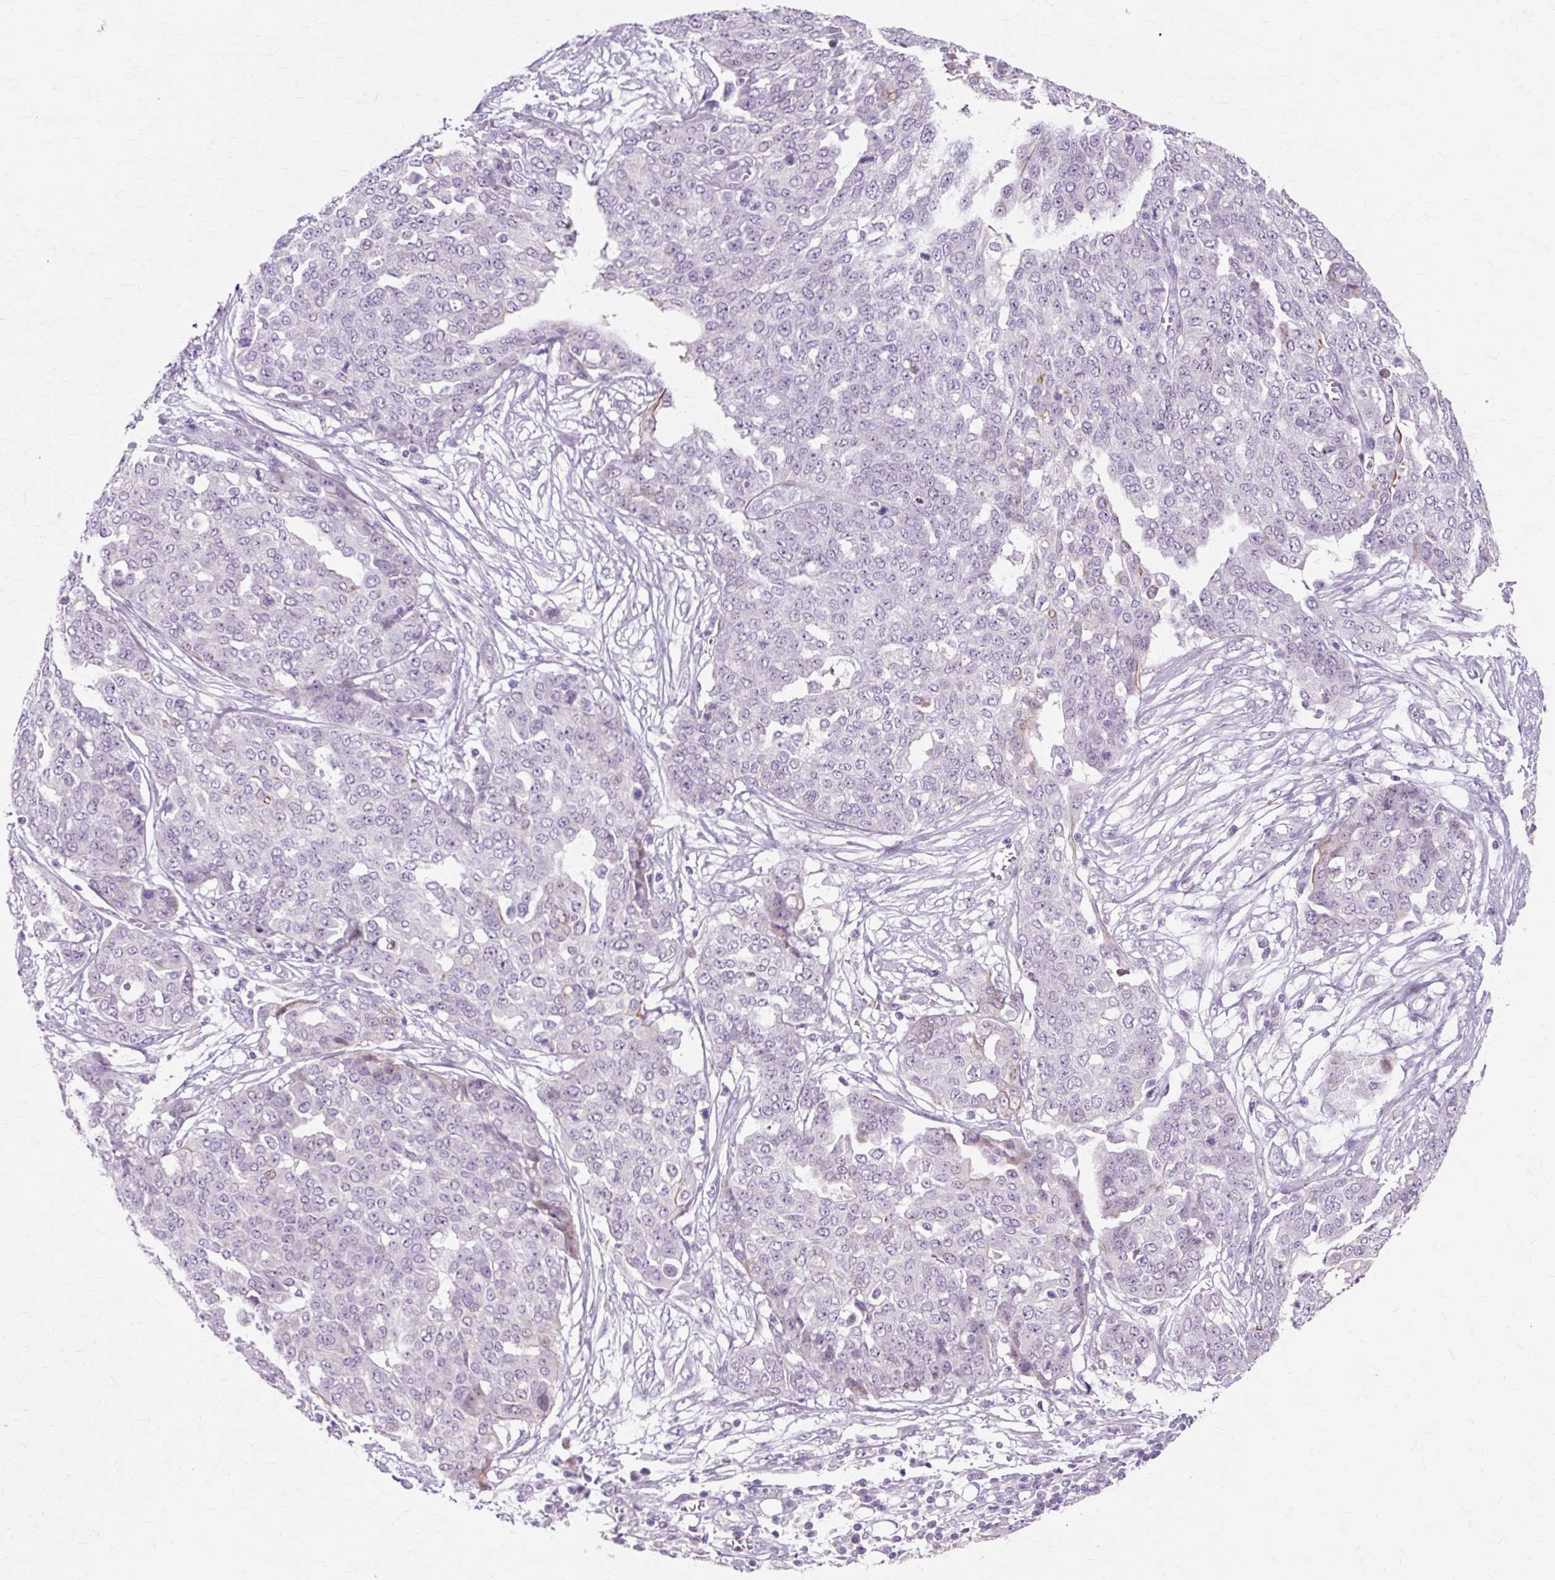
{"staining": {"intensity": "negative", "quantity": "none", "location": "none"}, "tissue": "ovarian cancer", "cell_type": "Tumor cells", "image_type": "cancer", "snomed": [{"axis": "morphology", "description": "Cystadenocarcinoma, serous, NOS"}, {"axis": "topography", "description": "Soft tissue"}, {"axis": "topography", "description": "Ovary"}], "caption": "Immunohistochemistry (IHC) of human ovarian serous cystadenocarcinoma displays no staining in tumor cells.", "gene": "IRX2", "patient": {"sex": "female", "age": 57}}